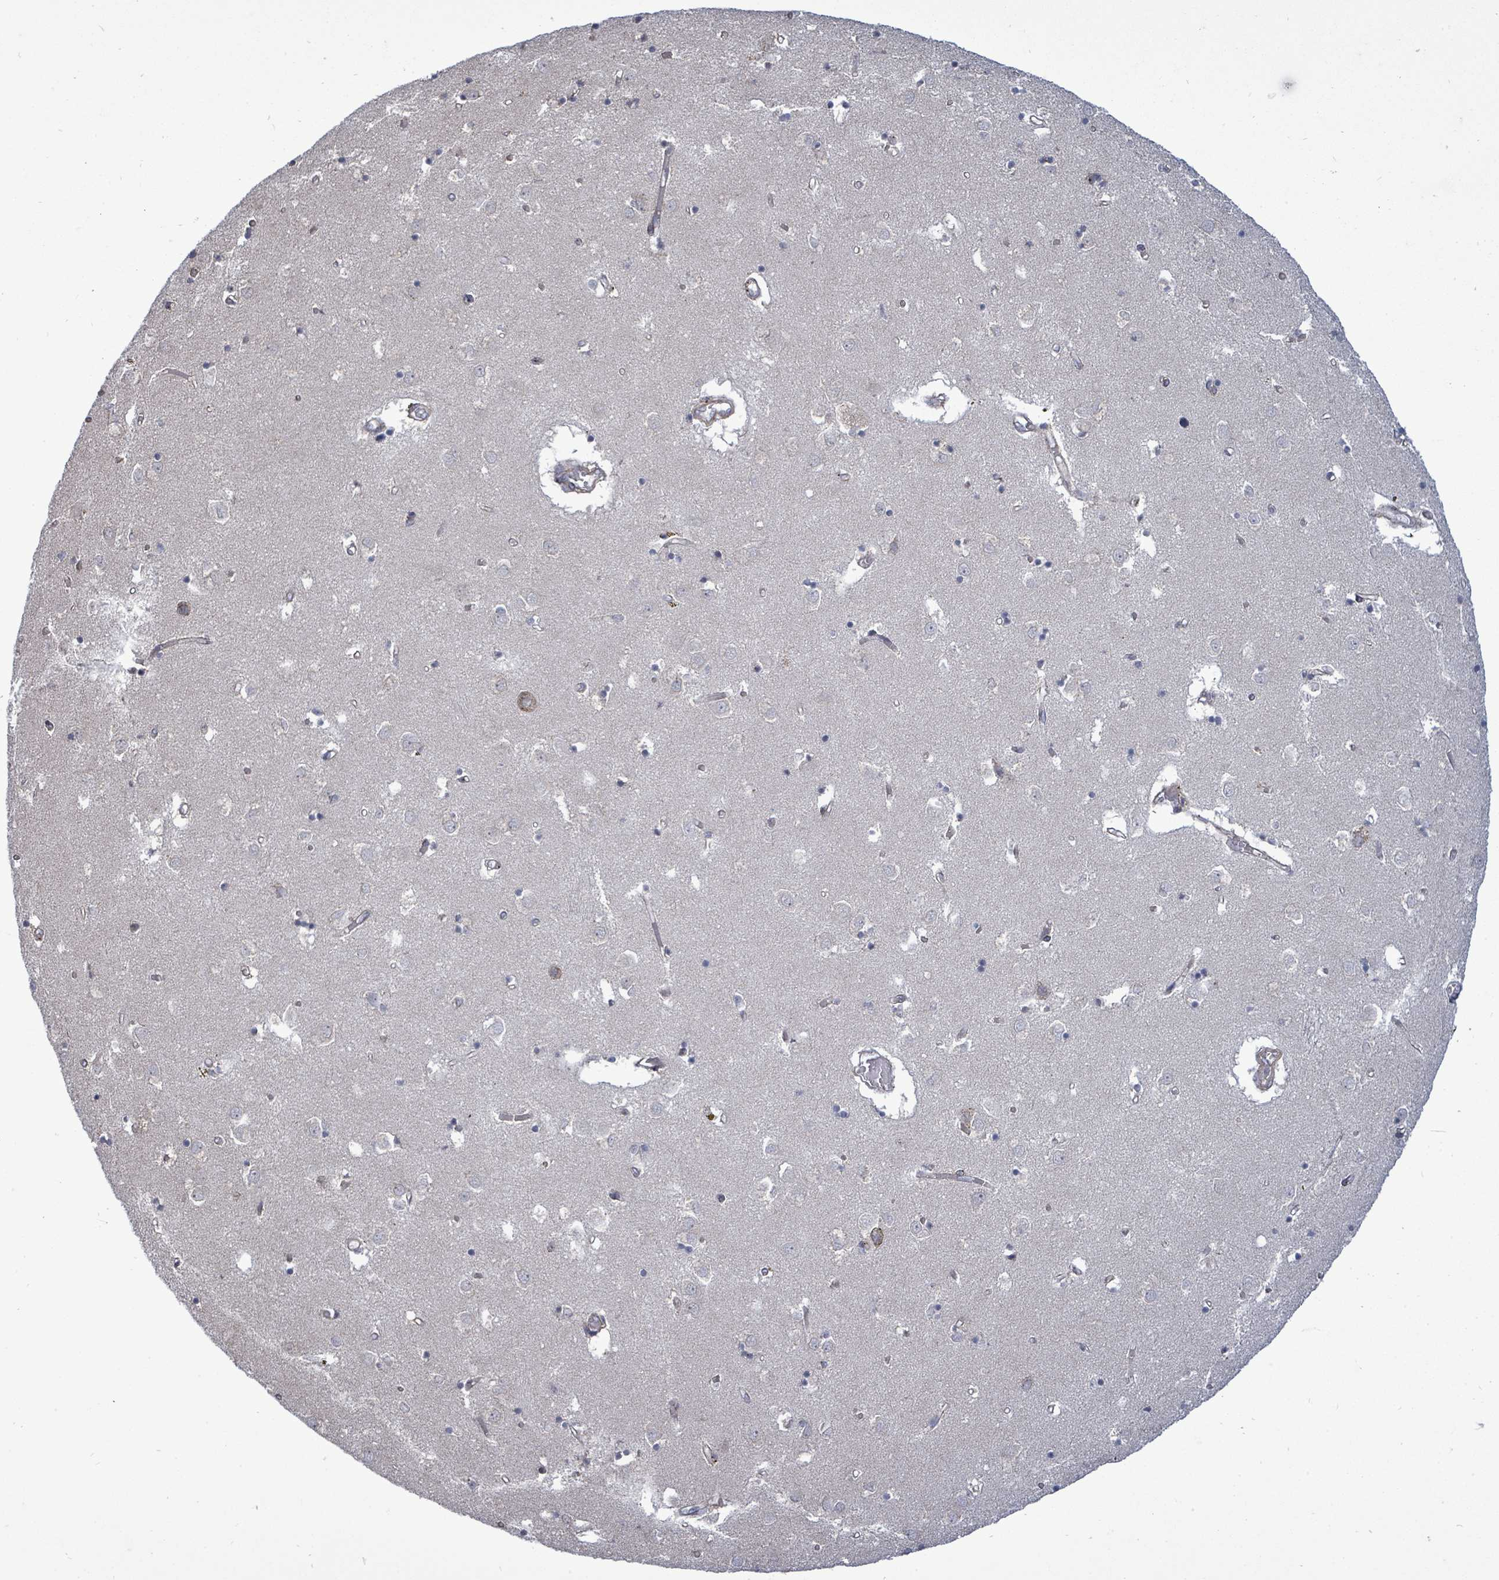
{"staining": {"intensity": "negative", "quantity": "none", "location": "none"}, "tissue": "caudate", "cell_type": "Glial cells", "image_type": "normal", "snomed": [{"axis": "morphology", "description": "Normal tissue, NOS"}, {"axis": "topography", "description": "Lateral ventricle wall"}], "caption": "Immunohistochemistry (IHC) micrograph of normal caudate stained for a protein (brown), which displays no expression in glial cells.", "gene": "PAPSS1", "patient": {"sex": "male", "age": 70}}